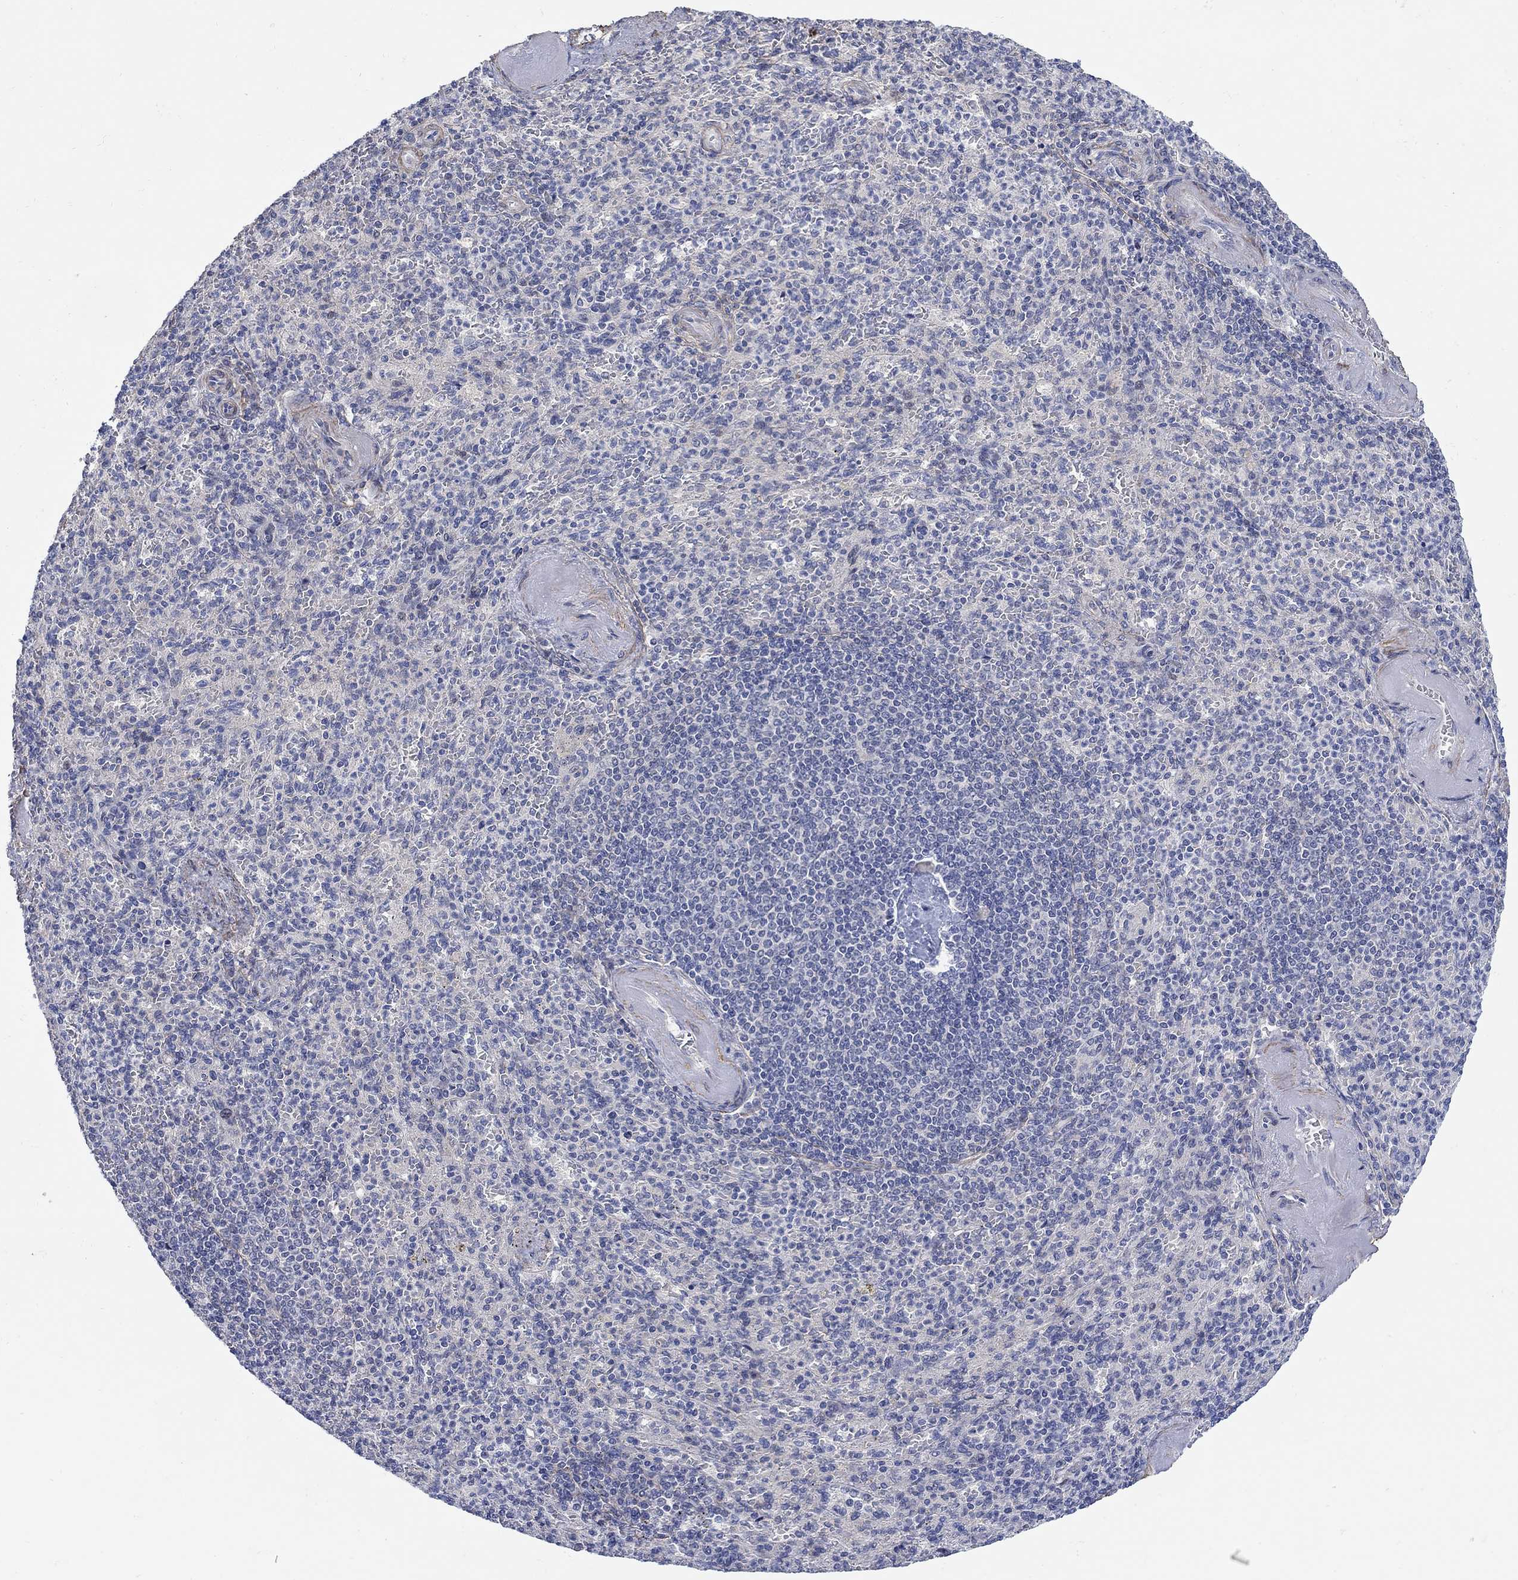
{"staining": {"intensity": "negative", "quantity": "none", "location": "none"}, "tissue": "spleen", "cell_type": "Cells in red pulp", "image_type": "normal", "snomed": [{"axis": "morphology", "description": "Normal tissue, NOS"}, {"axis": "topography", "description": "Spleen"}], "caption": "Benign spleen was stained to show a protein in brown. There is no significant staining in cells in red pulp.", "gene": "SCN7A", "patient": {"sex": "female", "age": 74}}